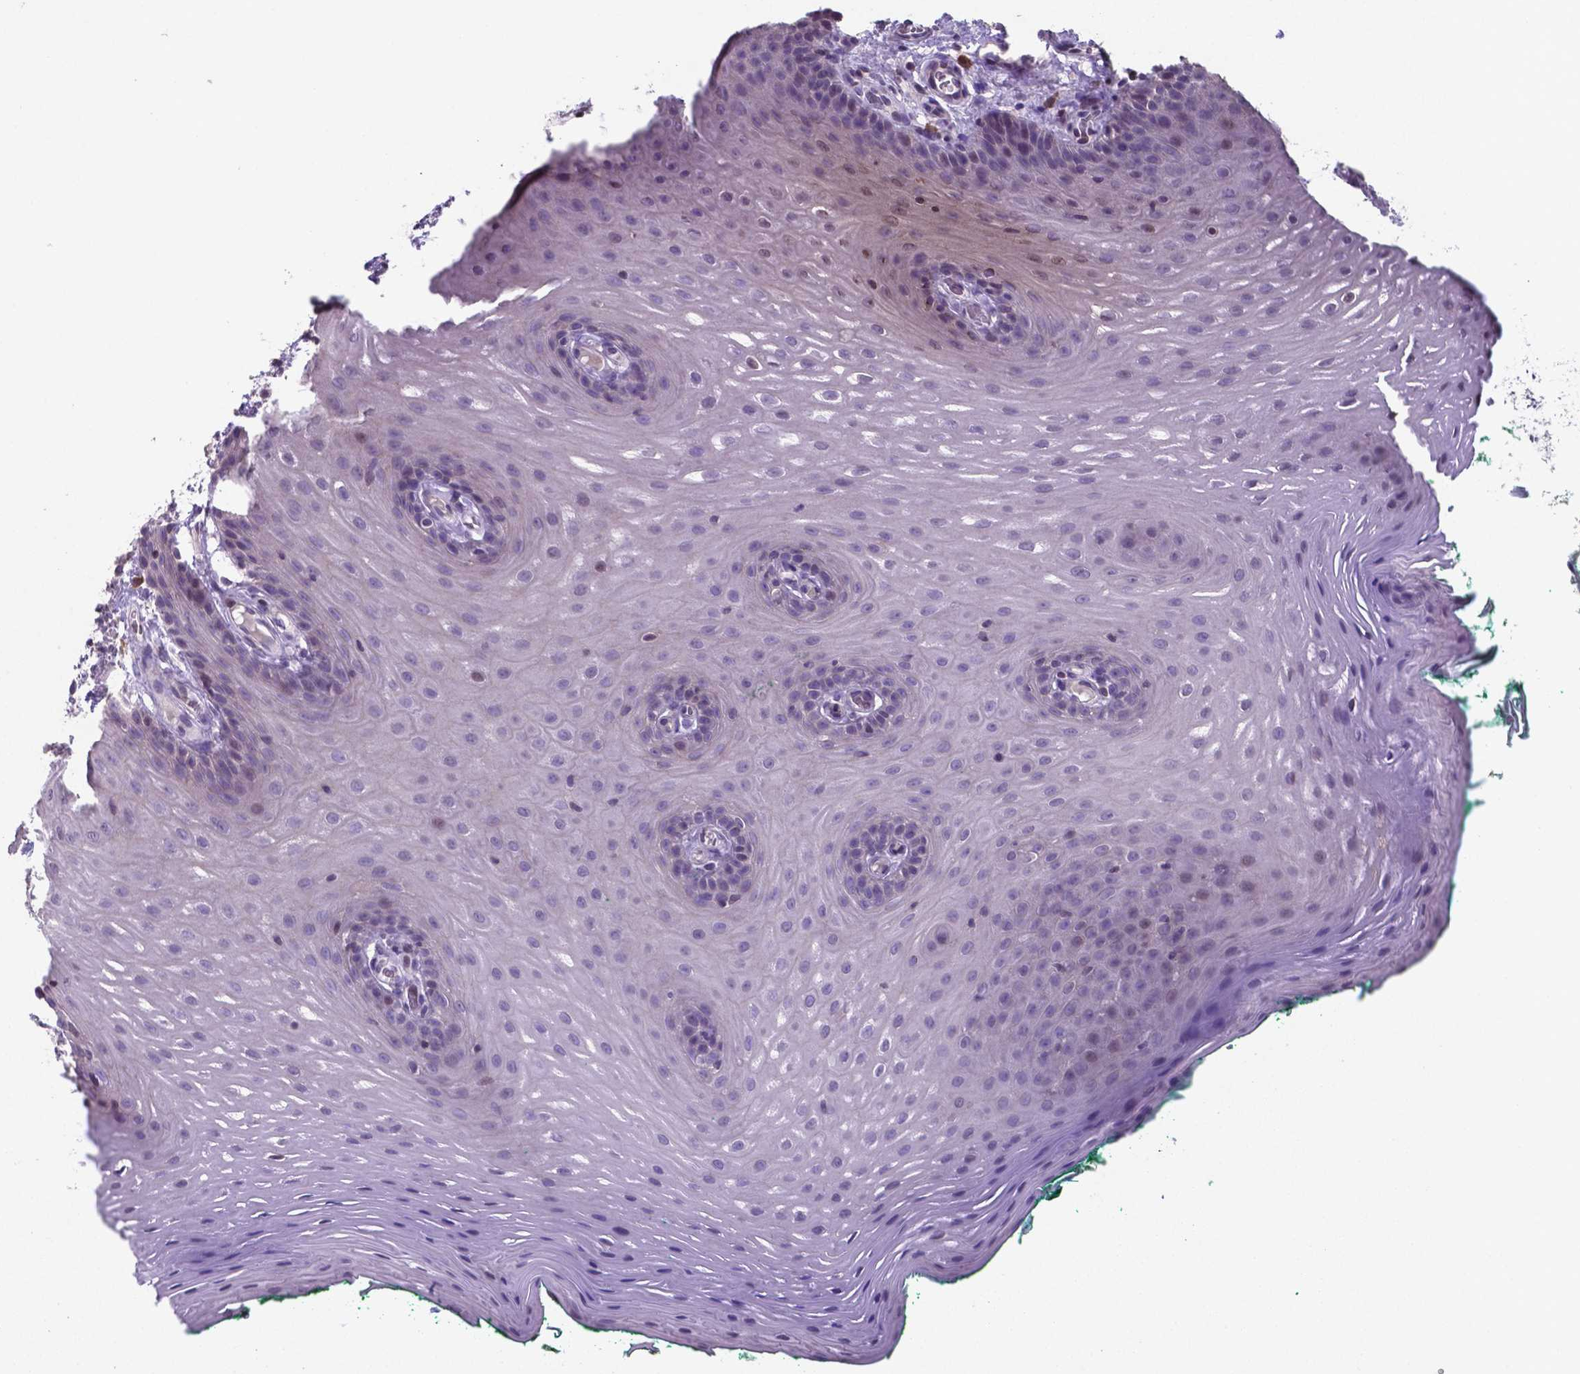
{"staining": {"intensity": "weak", "quantity": "<25%", "location": "nuclear"}, "tissue": "oral mucosa", "cell_type": "Squamous epithelial cells", "image_type": "normal", "snomed": [{"axis": "morphology", "description": "Normal tissue, NOS"}, {"axis": "morphology", "description": "Squamous cell carcinoma, NOS"}, {"axis": "topography", "description": "Oral tissue"}, {"axis": "topography", "description": "Head-Neck"}], "caption": "The immunohistochemistry (IHC) histopathology image has no significant staining in squamous epithelial cells of oral mucosa. (DAB (3,3'-diaminobenzidine) immunohistochemistry (IHC), high magnification).", "gene": "MLC1", "patient": {"sex": "male", "age": 78}}